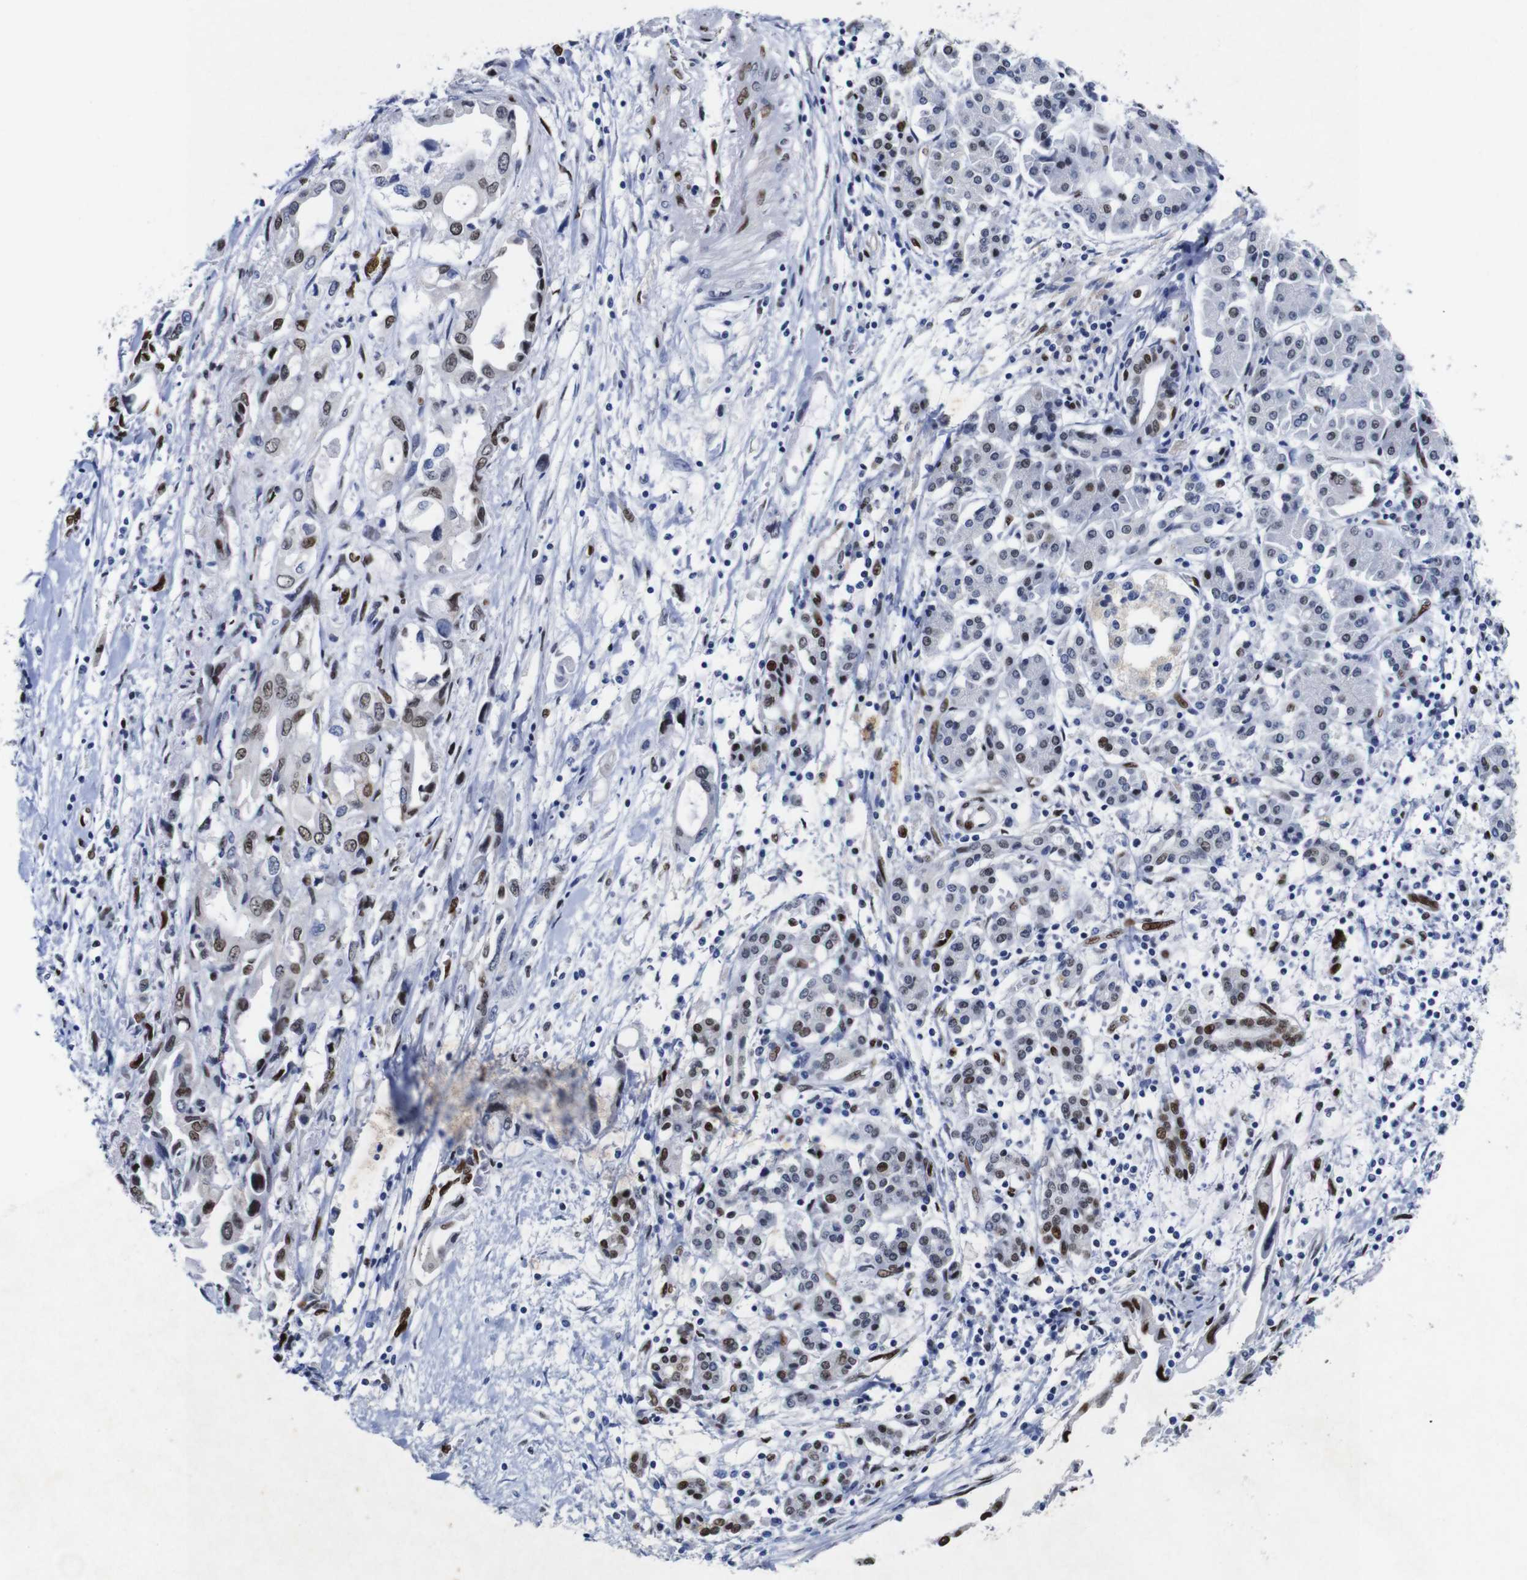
{"staining": {"intensity": "moderate", "quantity": "25%-75%", "location": "nuclear"}, "tissue": "pancreatic cancer", "cell_type": "Tumor cells", "image_type": "cancer", "snomed": [{"axis": "morphology", "description": "Adenocarcinoma, NOS"}, {"axis": "topography", "description": "Pancreas"}], "caption": "Protein staining exhibits moderate nuclear expression in about 25%-75% of tumor cells in adenocarcinoma (pancreatic).", "gene": "FOSL2", "patient": {"sex": "female", "age": 57}}